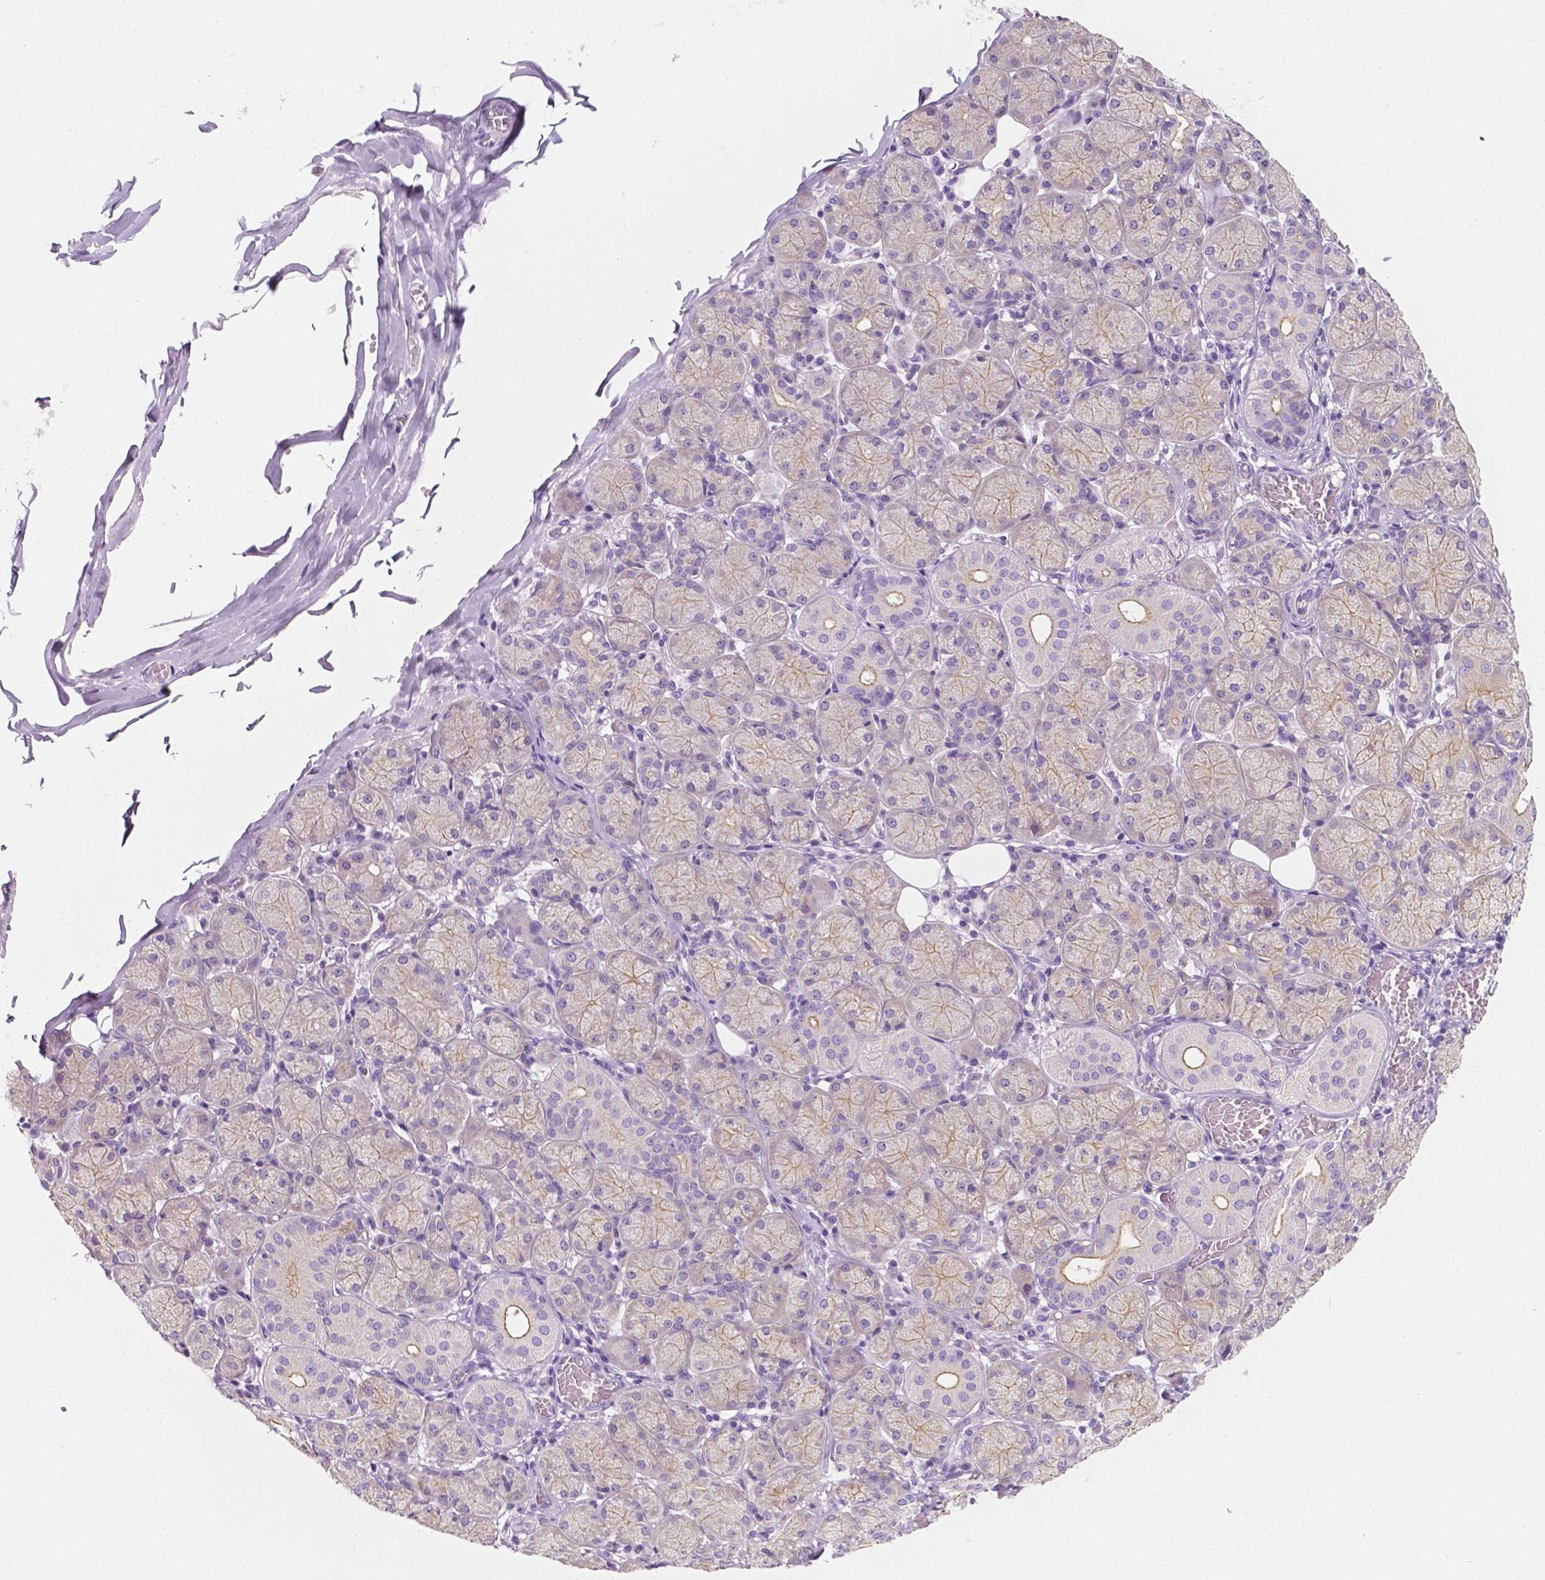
{"staining": {"intensity": "weak", "quantity": "<25%", "location": "cytoplasmic/membranous"}, "tissue": "salivary gland", "cell_type": "Glandular cells", "image_type": "normal", "snomed": [{"axis": "morphology", "description": "Normal tissue, NOS"}, {"axis": "topography", "description": "Salivary gland"}, {"axis": "topography", "description": "Peripheral nerve tissue"}], "caption": "High power microscopy image of an immunohistochemistry (IHC) image of normal salivary gland, revealing no significant staining in glandular cells. (IHC, brightfield microscopy, high magnification).", "gene": "SIRT2", "patient": {"sex": "female", "age": 24}}